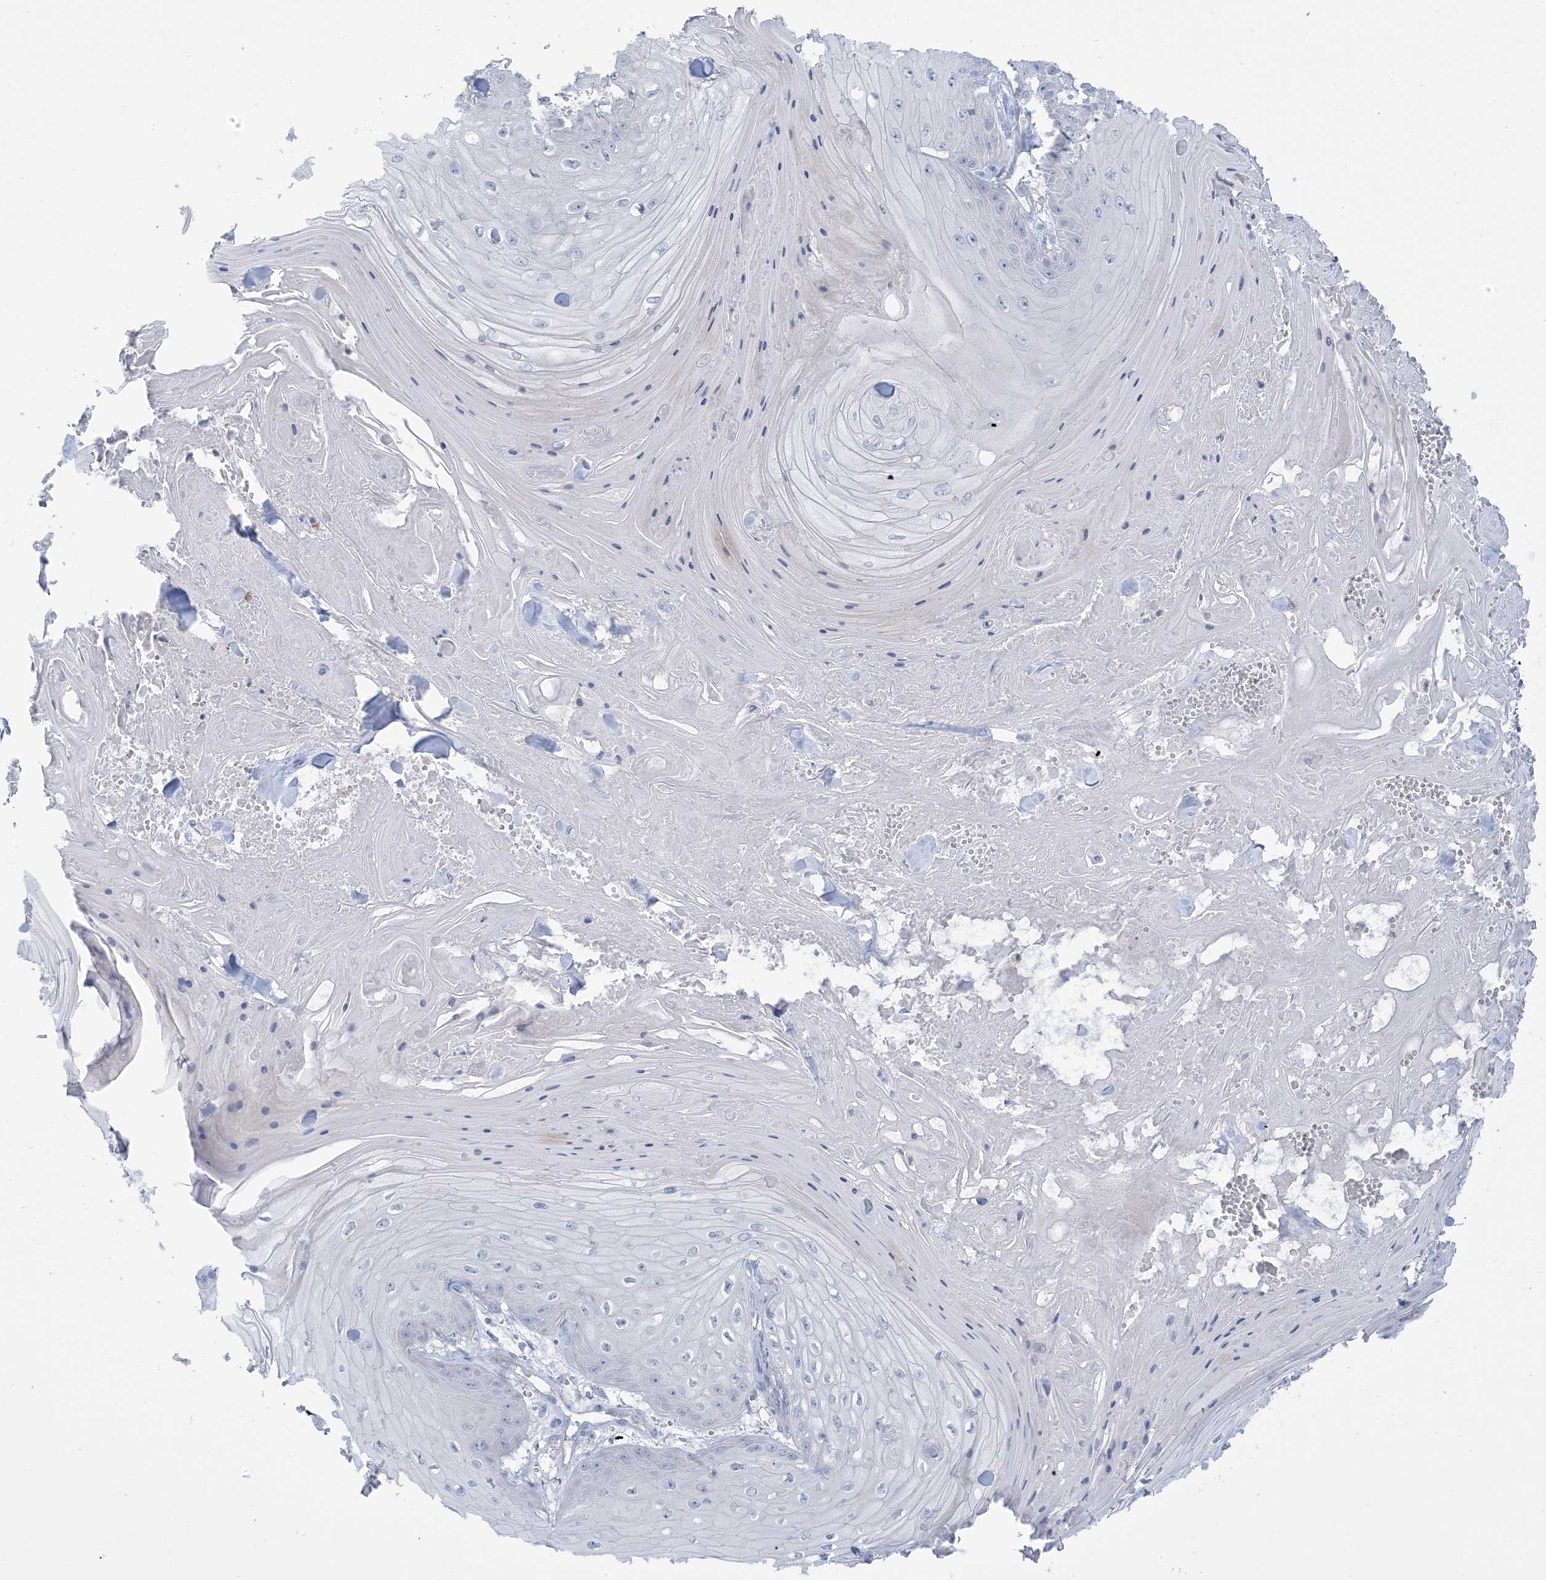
{"staining": {"intensity": "negative", "quantity": "none", "location": "none"}, "tissue": "skin cancer", "cell_type": "Tumor cells", "image_type": "cancer", "snomed": [{"axis": "morphology", "description": "Squamous cell carcinoma, NOS"}, {"axis": "topography", "description": "Skin"}], "caption": "Skin squamous cell carcinoma was stained to show a protein in brown. There is no significant positivity in tumor cells.", "gene": "MTHFD2L", "patient": {"sex": "male", "age": 74}}